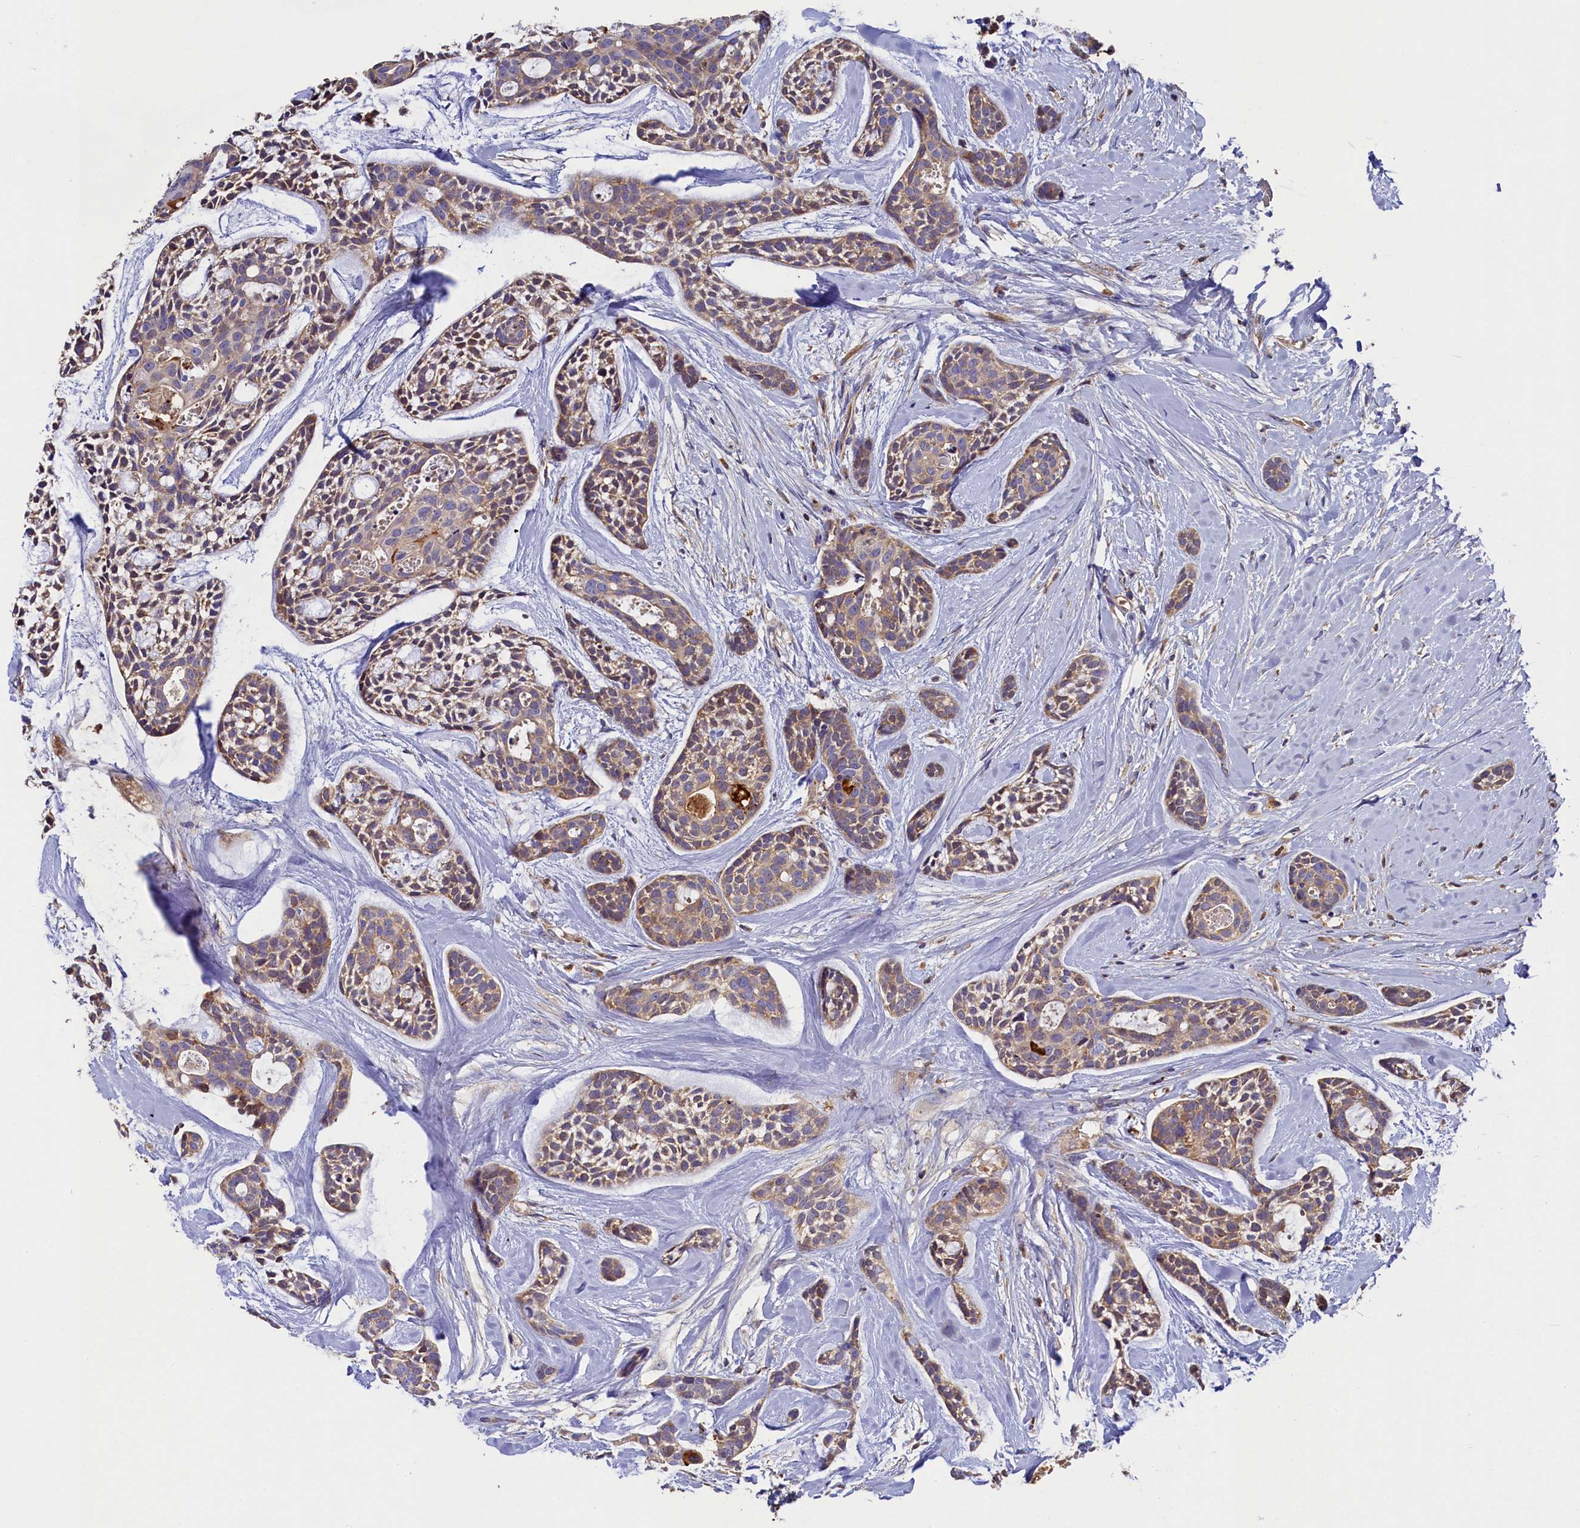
{"staining": {"intensity": "weak", "quantity": ">75%", "location": "cytoplasmic/membranous"}, "tissue": "head and neck cancer", "cell_type": "Tumor cells", "image_type": "cancer", "snomed": [{"axis": "morphology", "description": "Adenocarcinoma, NOS"}, {"axis": "topography", "description": "Subcutis"}, {"axis": "topography", "description": "Head-Neck"}], "caption": "Brown immunohistochemical staining in adenocarcinoma (head and neck) demonstrates weak cytoplasmic/membranous staining in about >75% of tumor cells. The staining was performed using DAB to visualize the protein expression in brown, while the nuclei were stained in blue with hematoxylin (Magnification: 20x).", "gene": "SEC31B", "patient": {"sex": "female", "age": 73}}